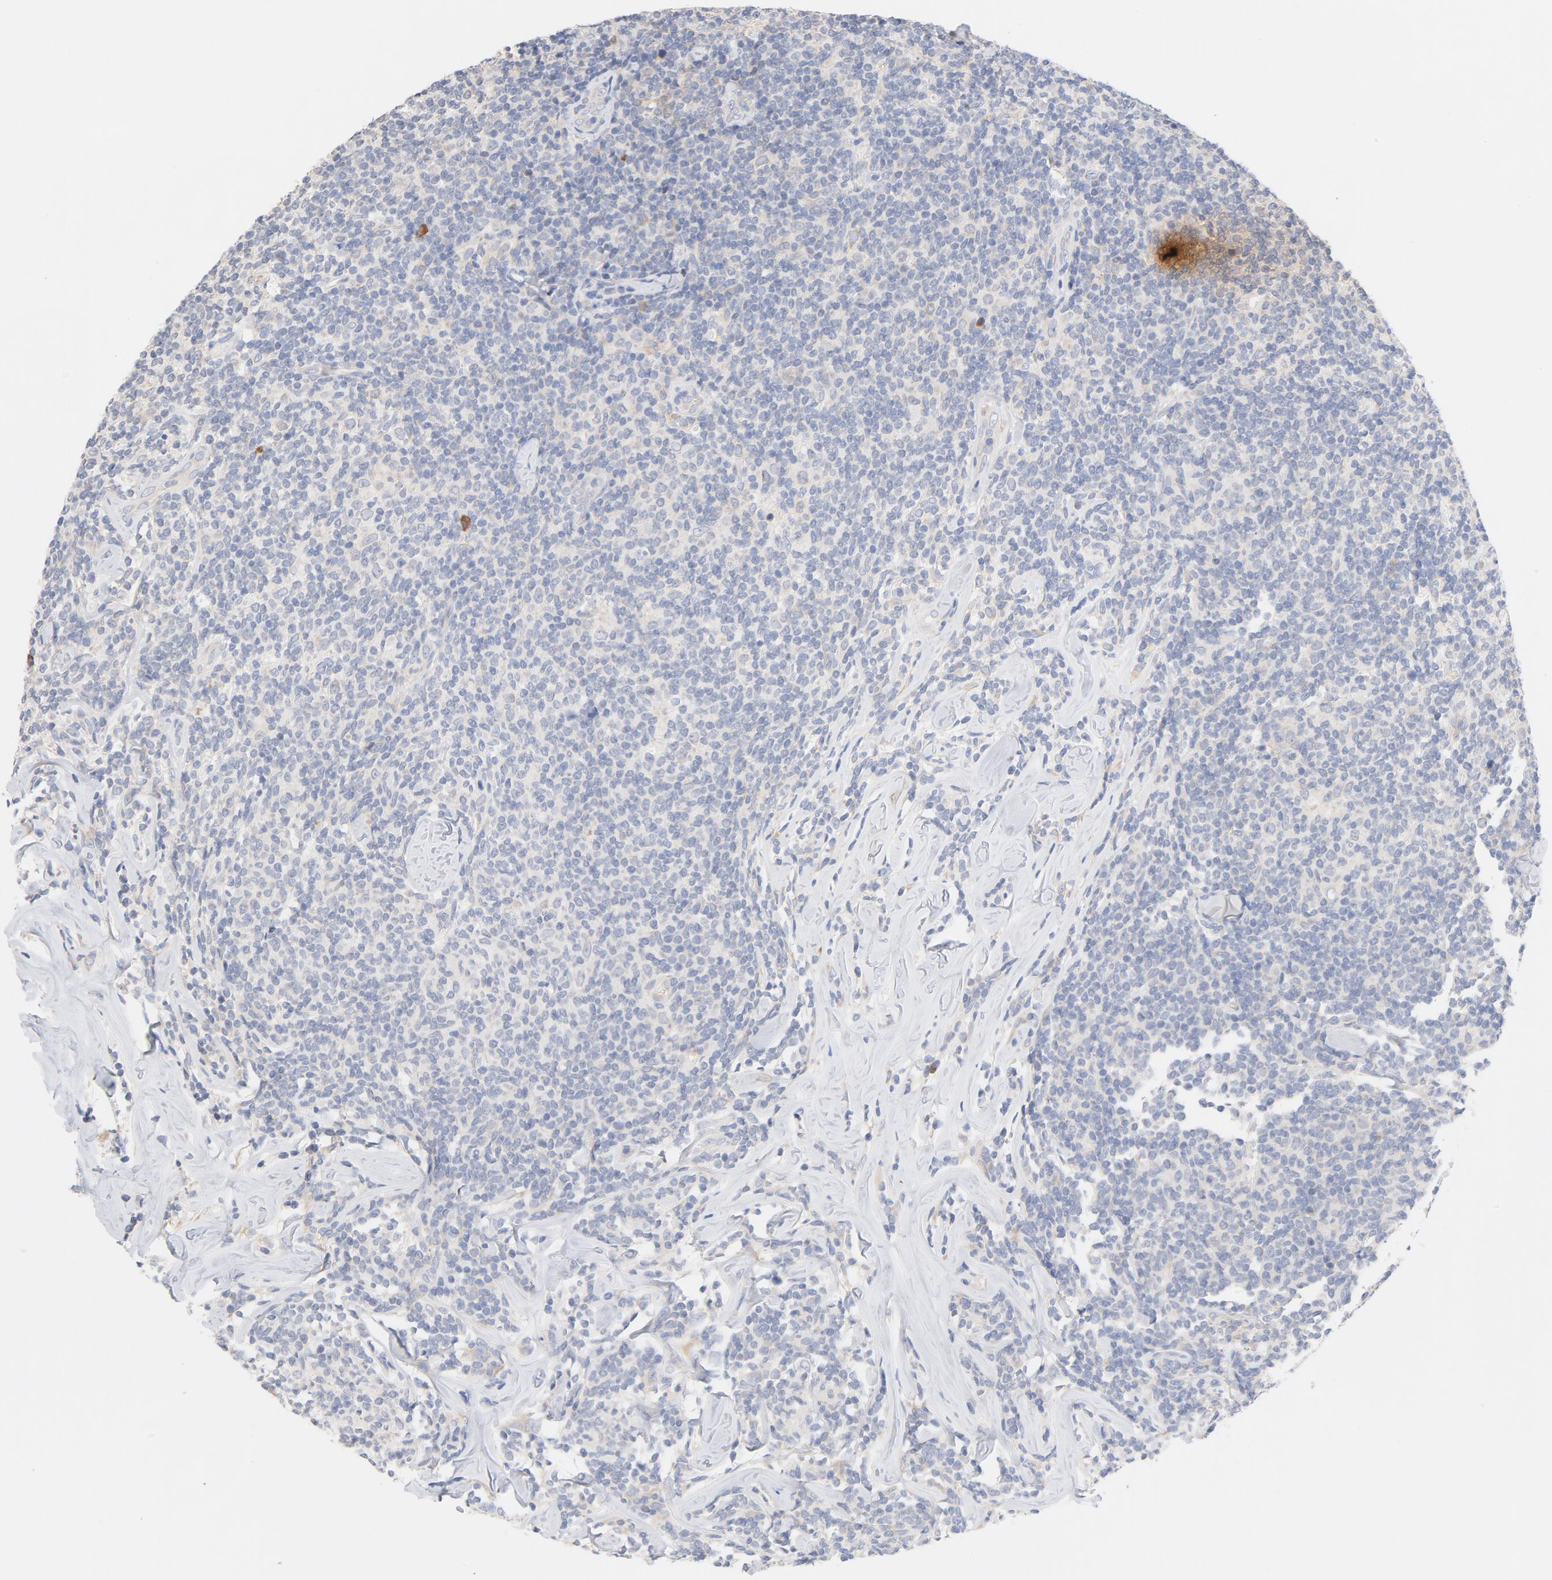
{"staining": {"intensity": "negative", "quantity": "none", "location": "none"}, "tissue": "lymphoma", "cell_type": "Tumor cells", "image_type": "cancer", "snomed": [{"axis": "morphology", "description": "Malignant lymphoma, non-Hodgkin's type, Low grade"}, {"axis": "topography", "description": "Lymph node"}], "caption": "Malignant lymphoma, non-Hodgkin's type (low-grade) was stained to show a protein in brown. There is no significant staining in tumor cells. The staining was performed using DAB to visualize the protein expression in brown, while the nuclei were stained in blue with hematoxylin (Magnification: 20x).", "gene": "TLR4", "patient": {"sex": "female", "age": 56}}